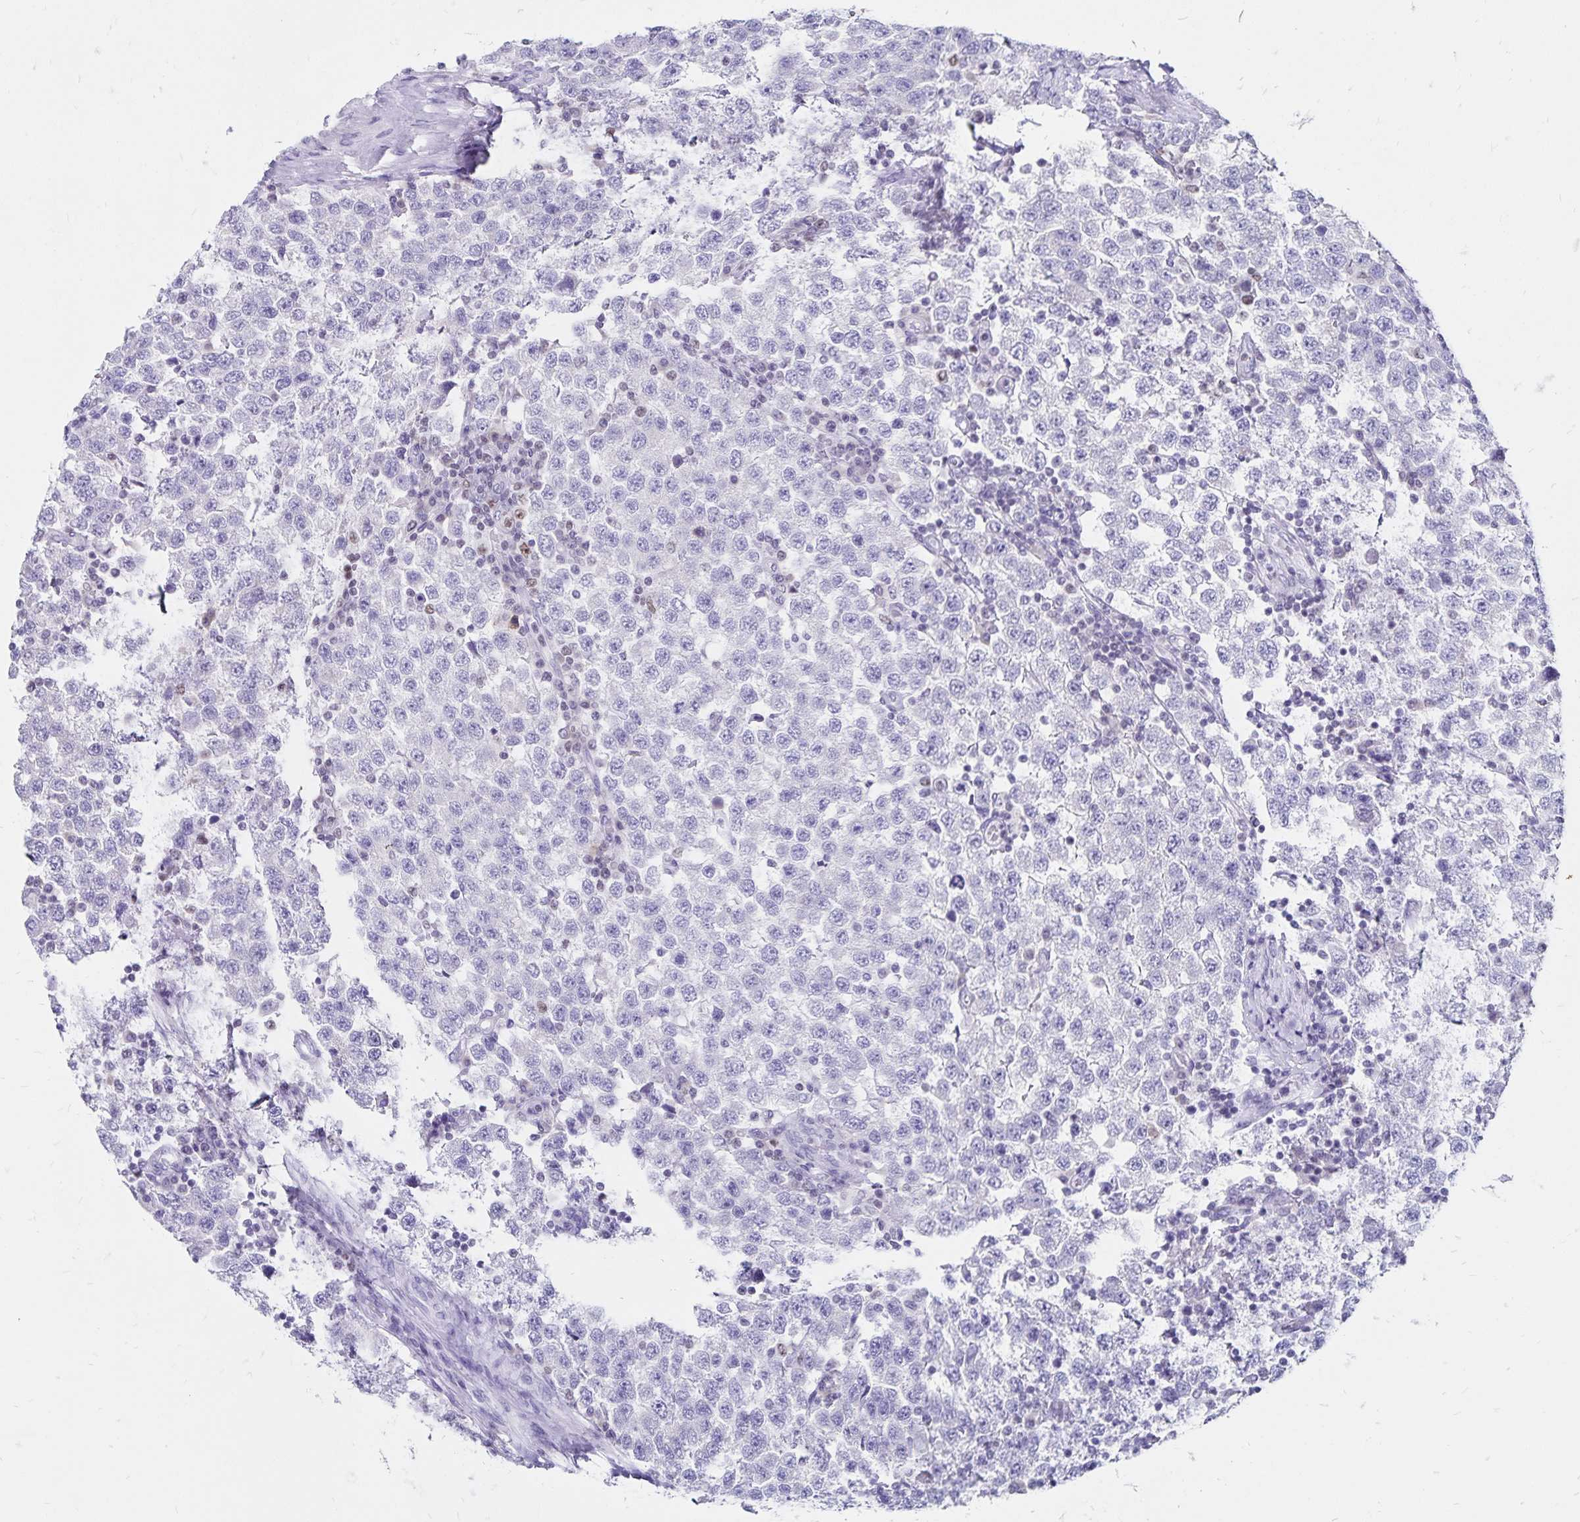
{"staining": {"intensity": "negative", "quantity": "none", "location": "none"}, "tissue": "testis cancer", "cell_type": "Tumor cells", "image_type": "cancer", "snomed": [{"axis": "morphology", "description": "Seminoma, NOS"}, {"axis": "topography", "description": "Testis"}], "caption": "Testis cancer (seminoma) was stained to show a protein in brown. There is no significant positivity in tumor cells.", "gene": "IKZF1", "patient": {"sex": "male", "age": 34}}